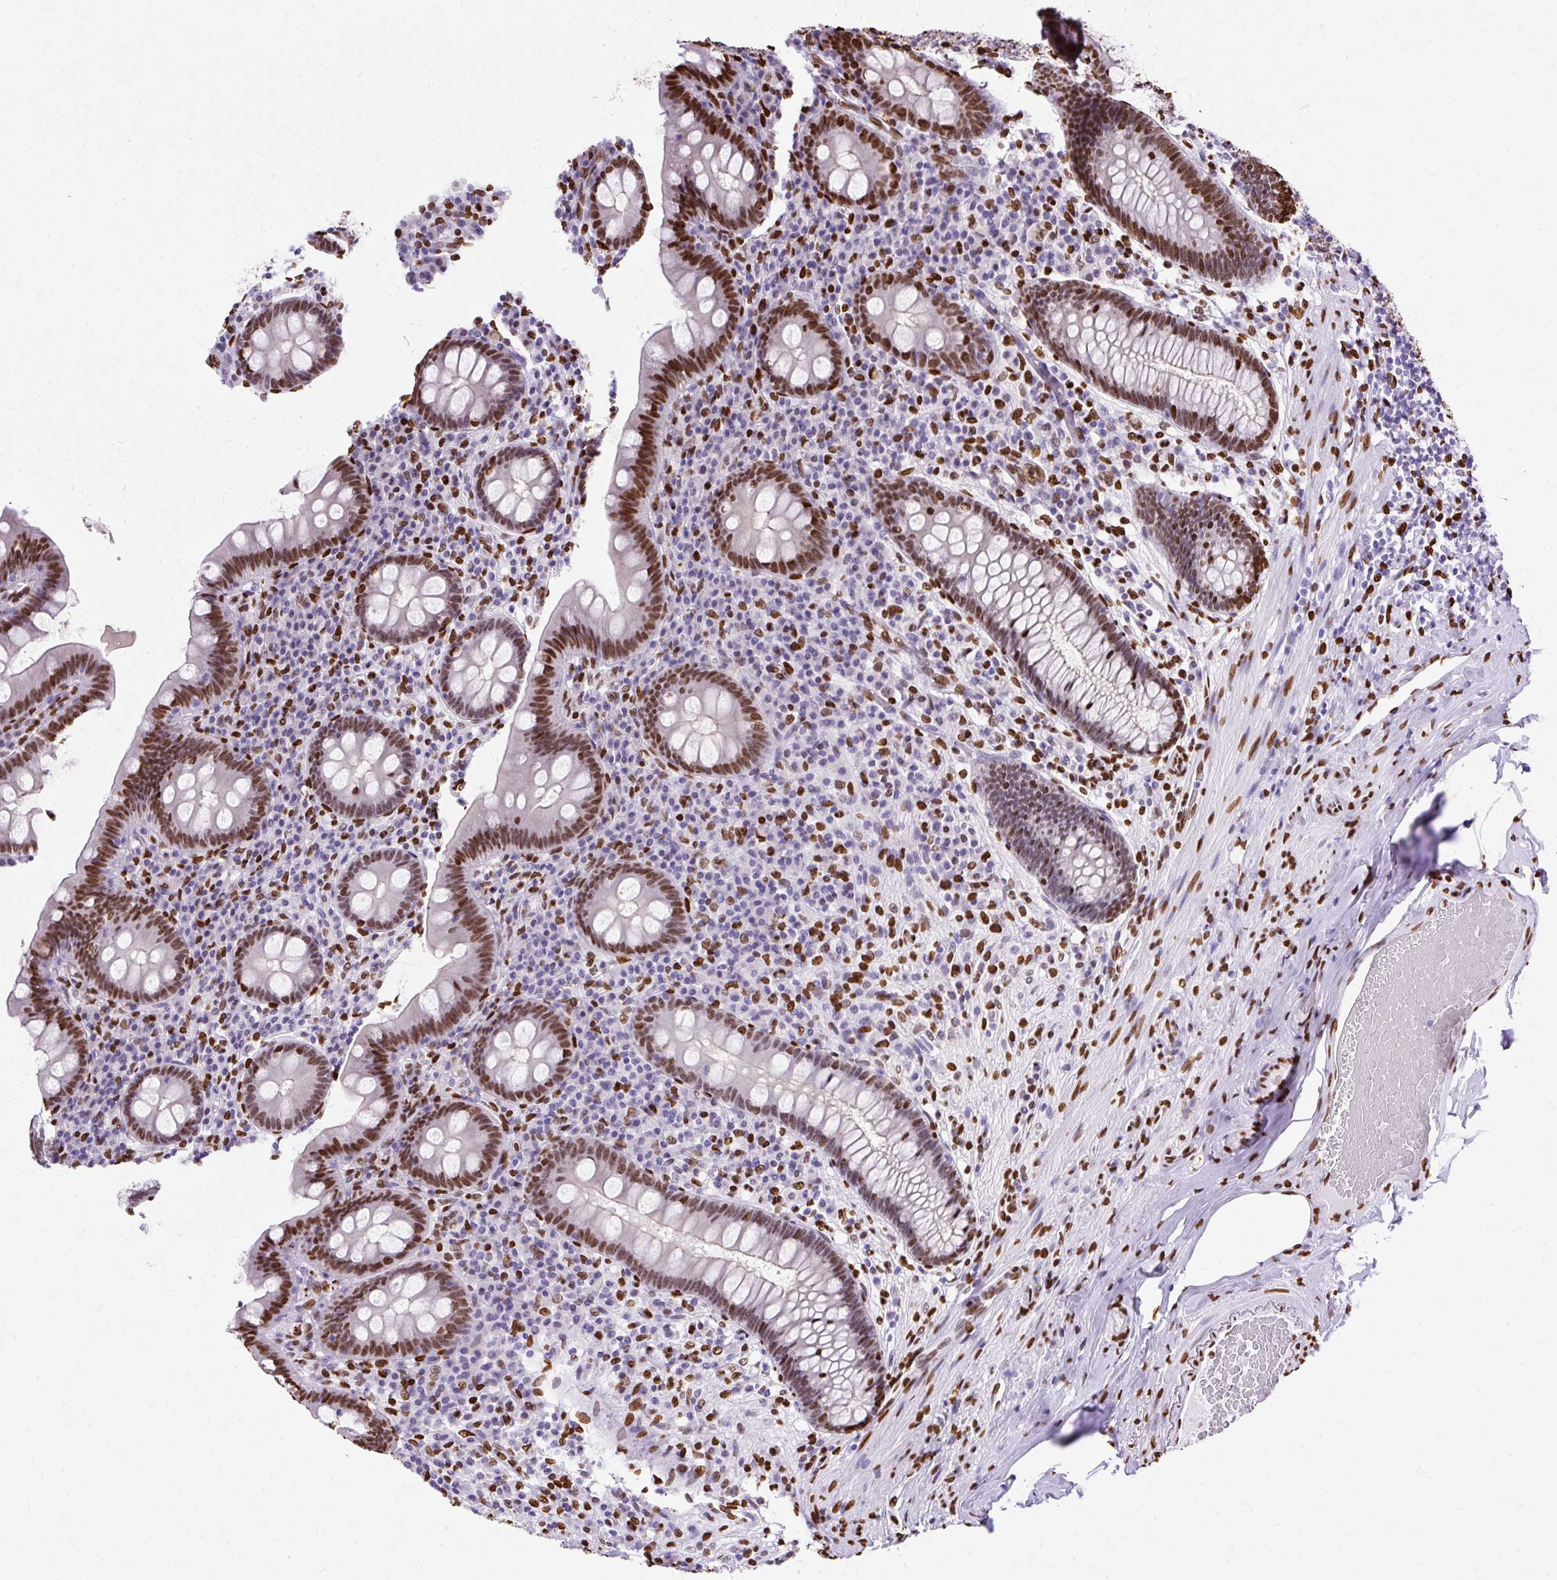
{"staining": {"intensity": "strong", "quantity": ">75%", "location": "nuclear"}, "tissue": "appendix", "cell_type": "Glandular cells", "image_type": "normal", "snomed": [{"axis": "morphology", "description": "Normal tissue, NOS"}, {"axis": "topography", "description": "Appendix"}], "caption": "IHC of benign appendix displays high levels of strong nuclear positivity in approximately >75% of glandular cells.", "gene": "TMEM184C", "patient": {"sex": "male", "age": 71}}